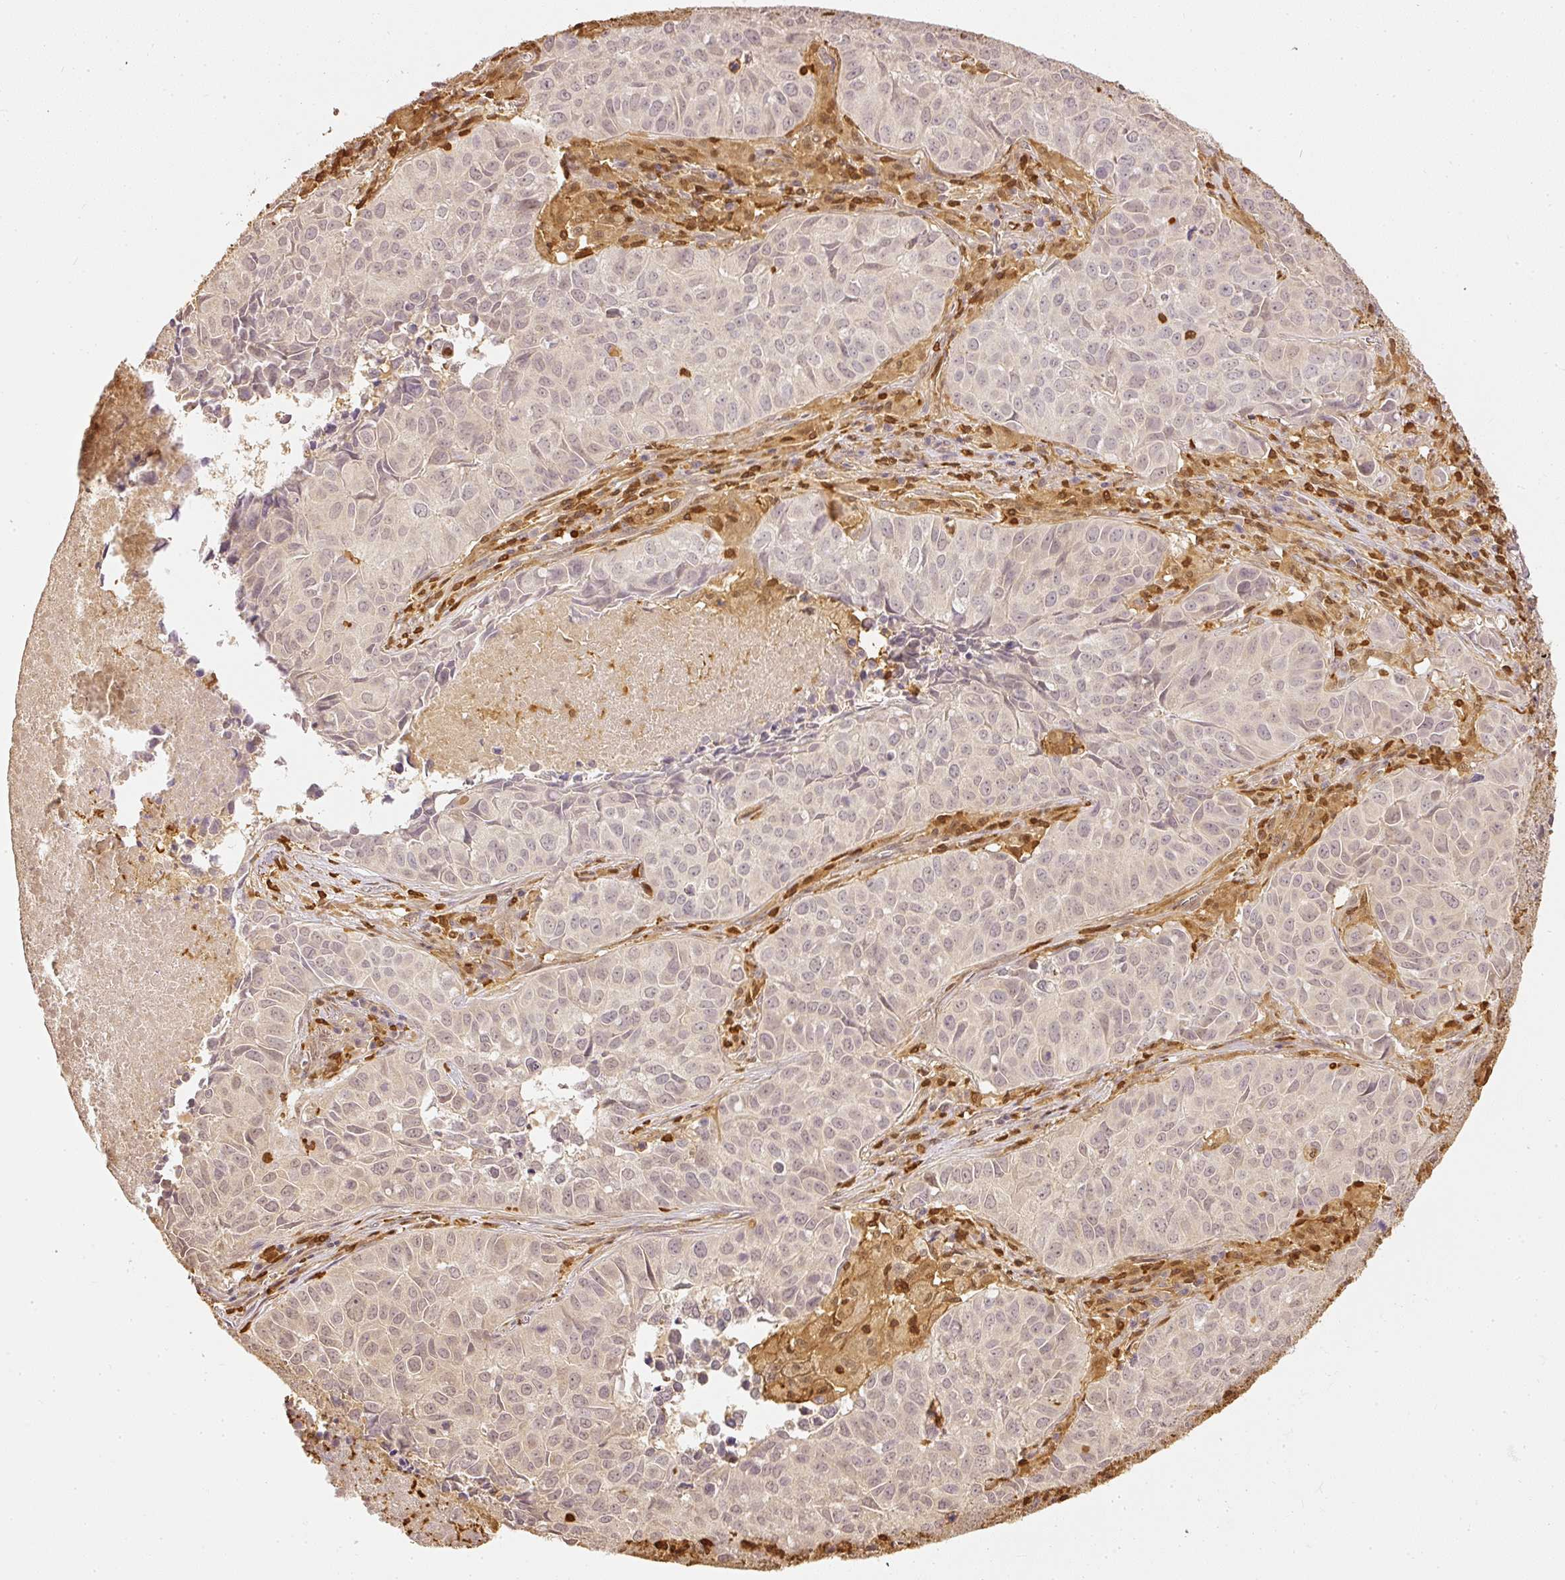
{"staining": {"intensity": "negative", "quantity": "none", "location": "none"}, "tissue": "lung cancer", "cell_type": "Tumor cells", "image_type": "cancer", "snomed": [{"axis": "morphology", "description": "Adenocarcinoma, NOS"}, {"axis": "topography", "description": "Lung"}], "caption": "Photomicrograph shows no protein expression in tumor cells of lung cancer (adenocarcinoma) tissue. (Brightfield microscopy of DAB immunohistochemistry at high magnification).", "gene": "PFN1", "patient": {"sex": "female", "age": 50}}